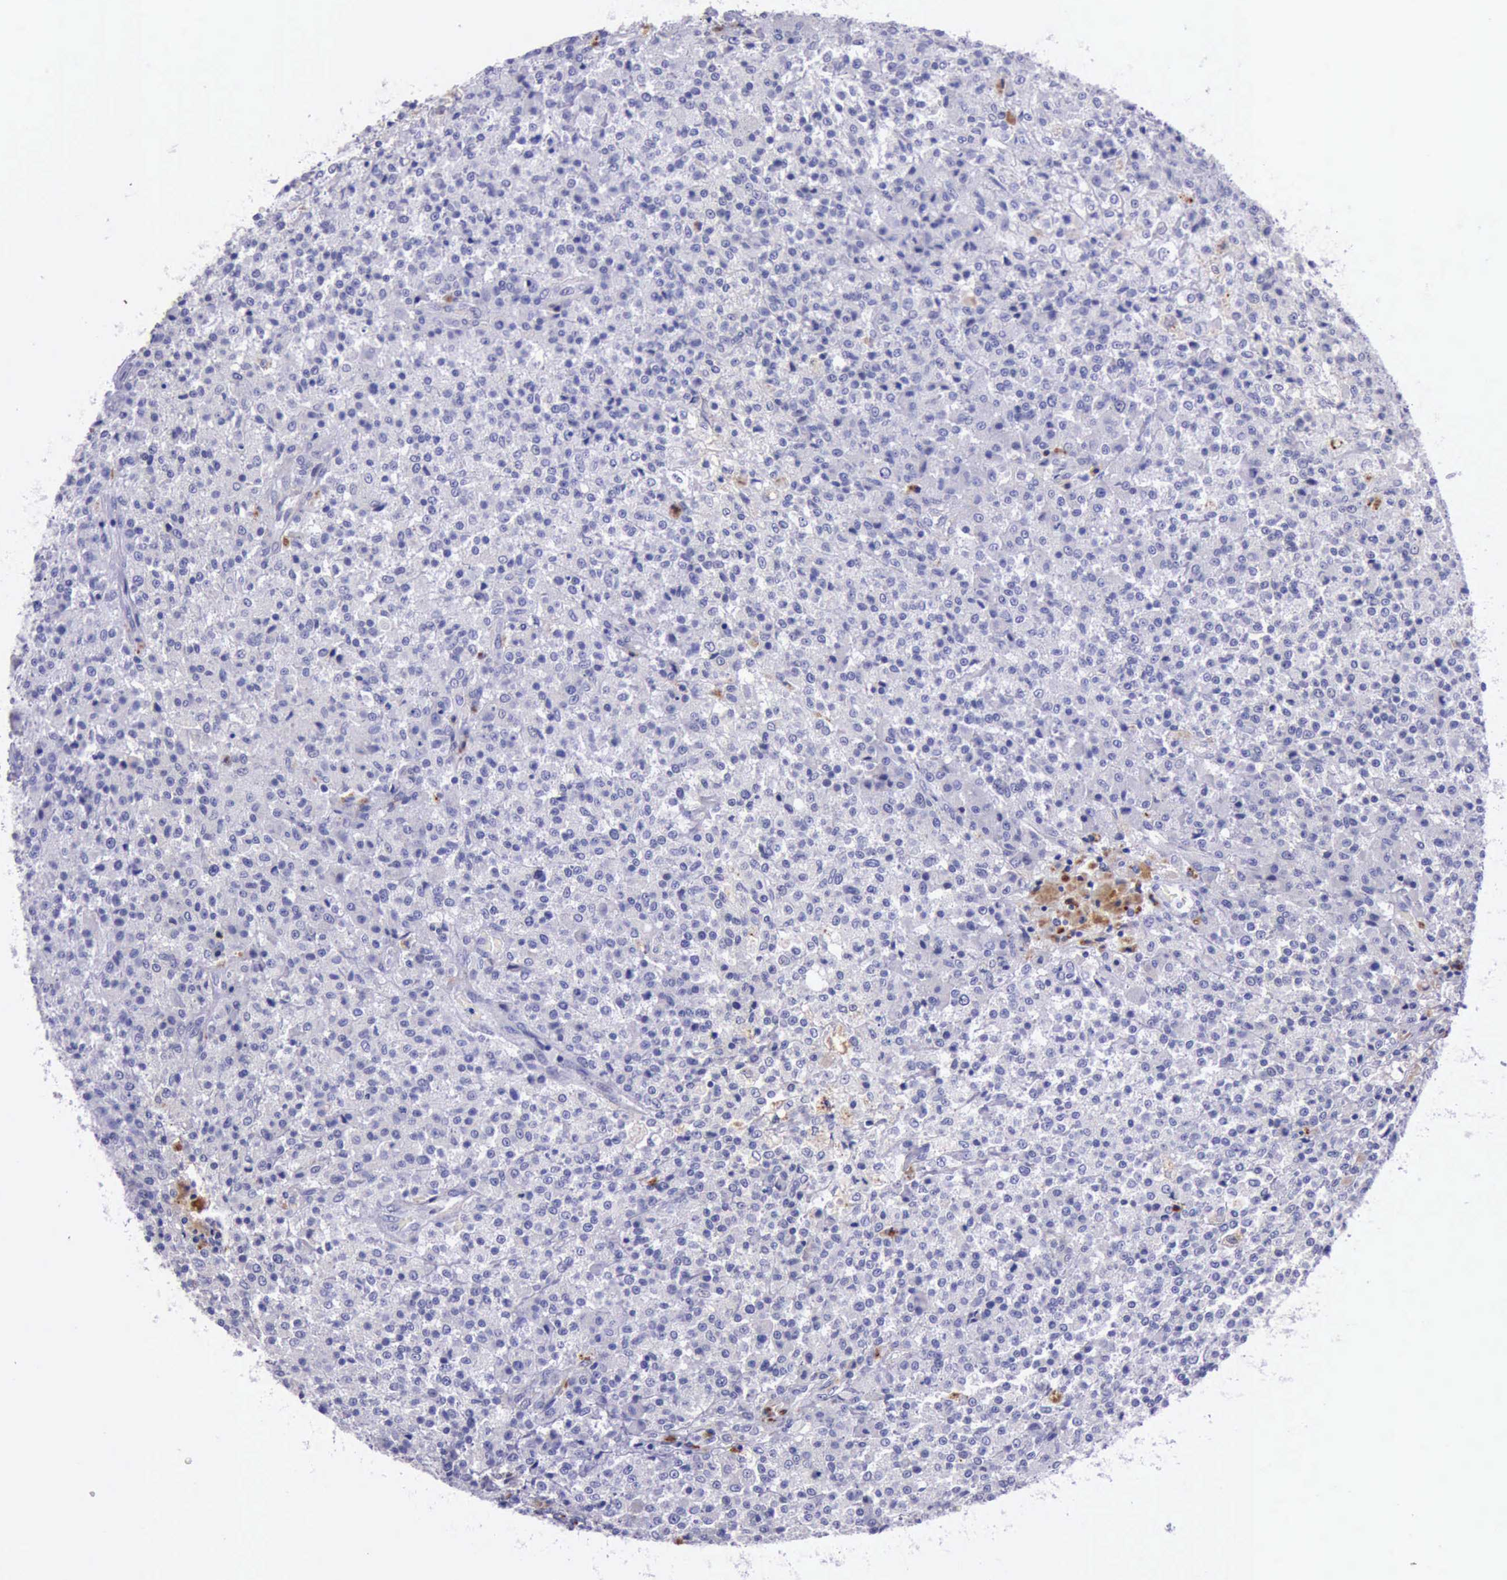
{"staining": {"intensity": "negative", "quantity": "none", "location": "none"}, "tissue": "testis cancer", "cell_type": "Tumor cells", "image_type": "cancer", "snomed": [{"axis": "morphology", "description": "Seminoma, NOS"}, {"axis": "topography", "description": "Testis"}], "caption": "DAB (3,3'-diaminobenzidine) immunohistochemical staining of testis cancer (seminoma) demonstrates no significant expression in tumor cells.", "gene": "GLA", "patient": {"sex": "male", "age": 59}}